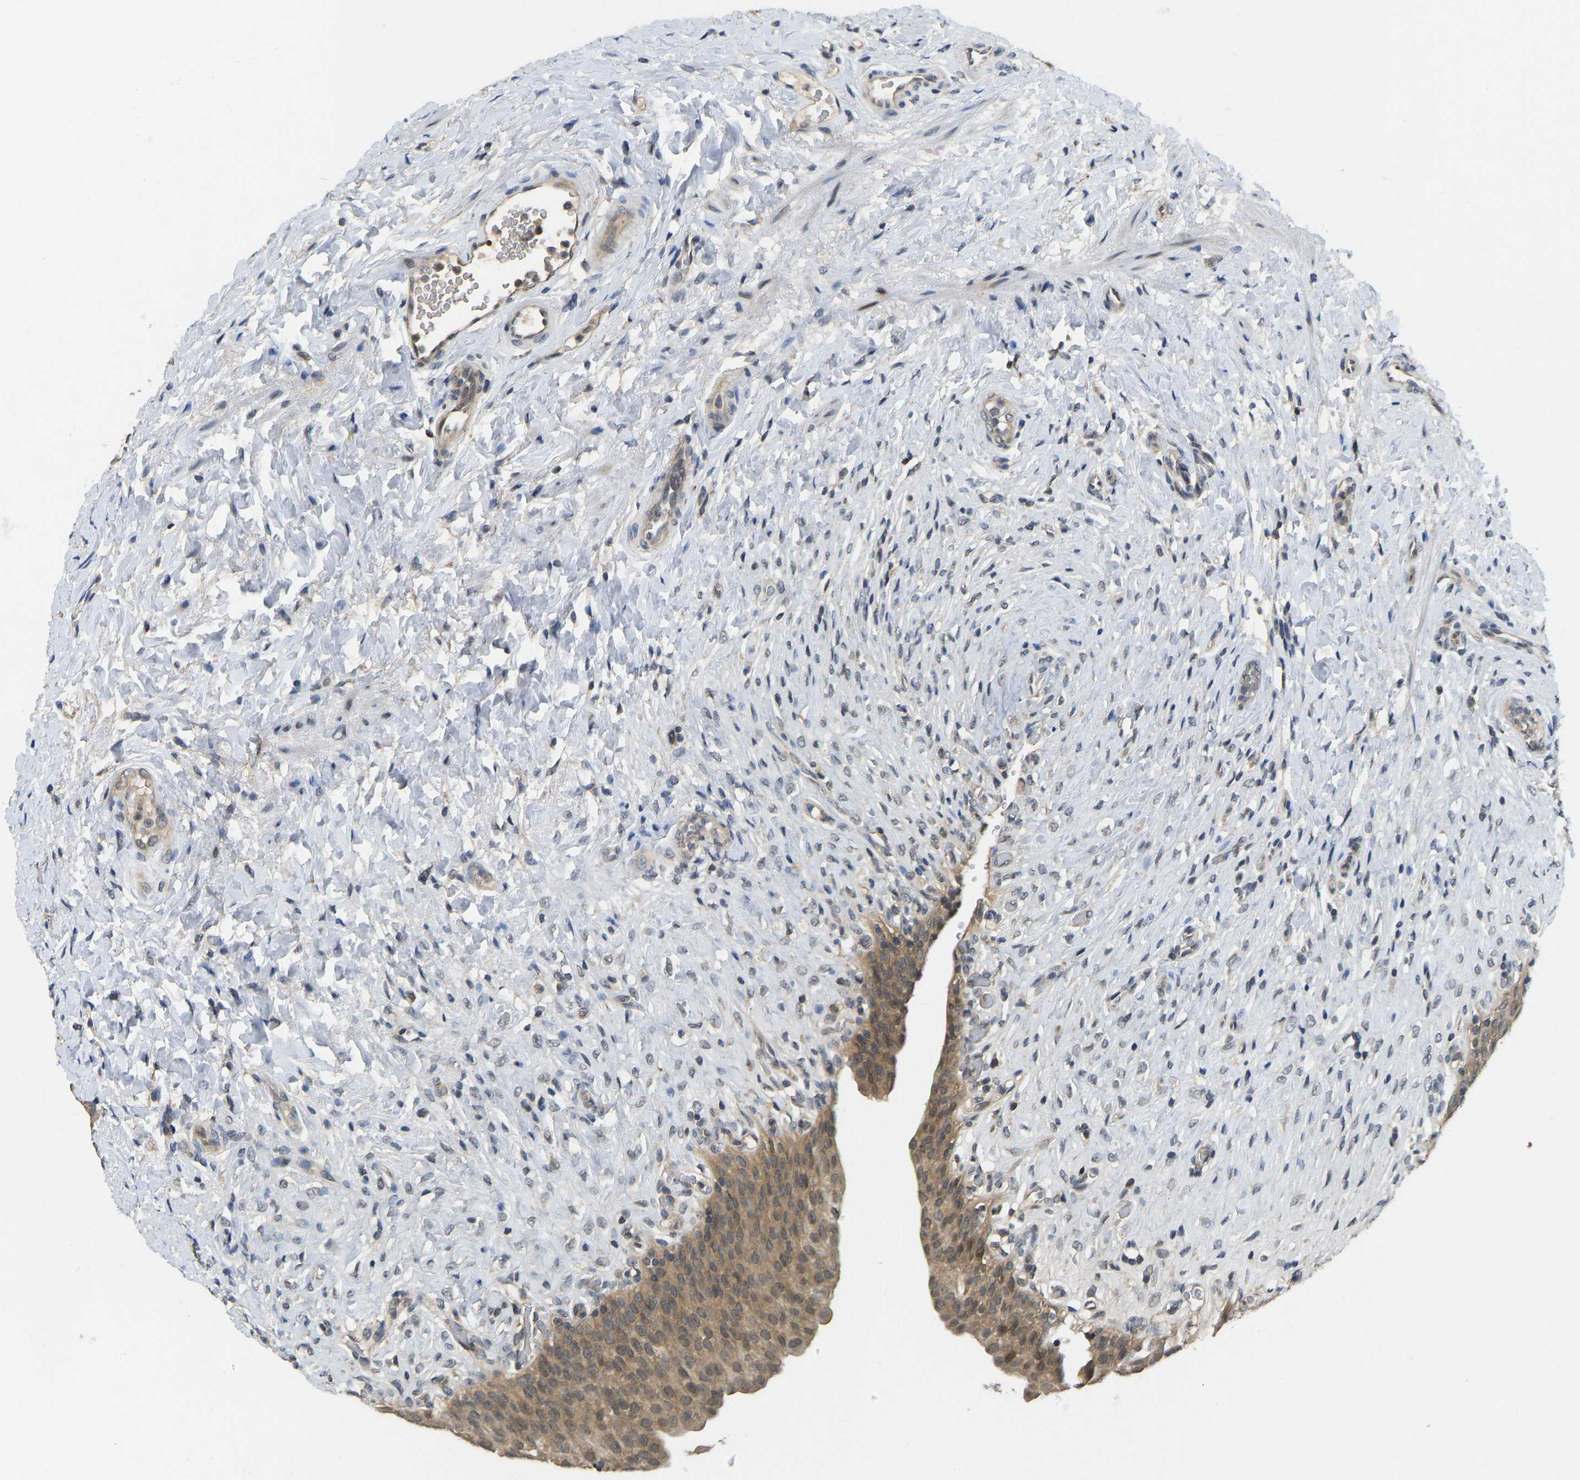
{"staining": {"intensity": "moderate", "quantity": ">75%", "location": "cytoplasmic/membranous"}, "tissue": "urinary bladder", "cell_type": "Urothelial cells", "image_type": "normal", "snomed": [{"axis": "morphology", "description": "Urothelial carcinoma, High grade"}, {"axis": "topography", "description": "Urinary bladder"}], "caption": "High-power microscopy captured an immunohistochemistry (IHC) image of normal urinary bladder, revealing moderate cytoplasmic/membranous positivity in approximately >75% of urothelial cells.", "gene": "NDRG3", "patient": {"sex": "male", "age": 46}}